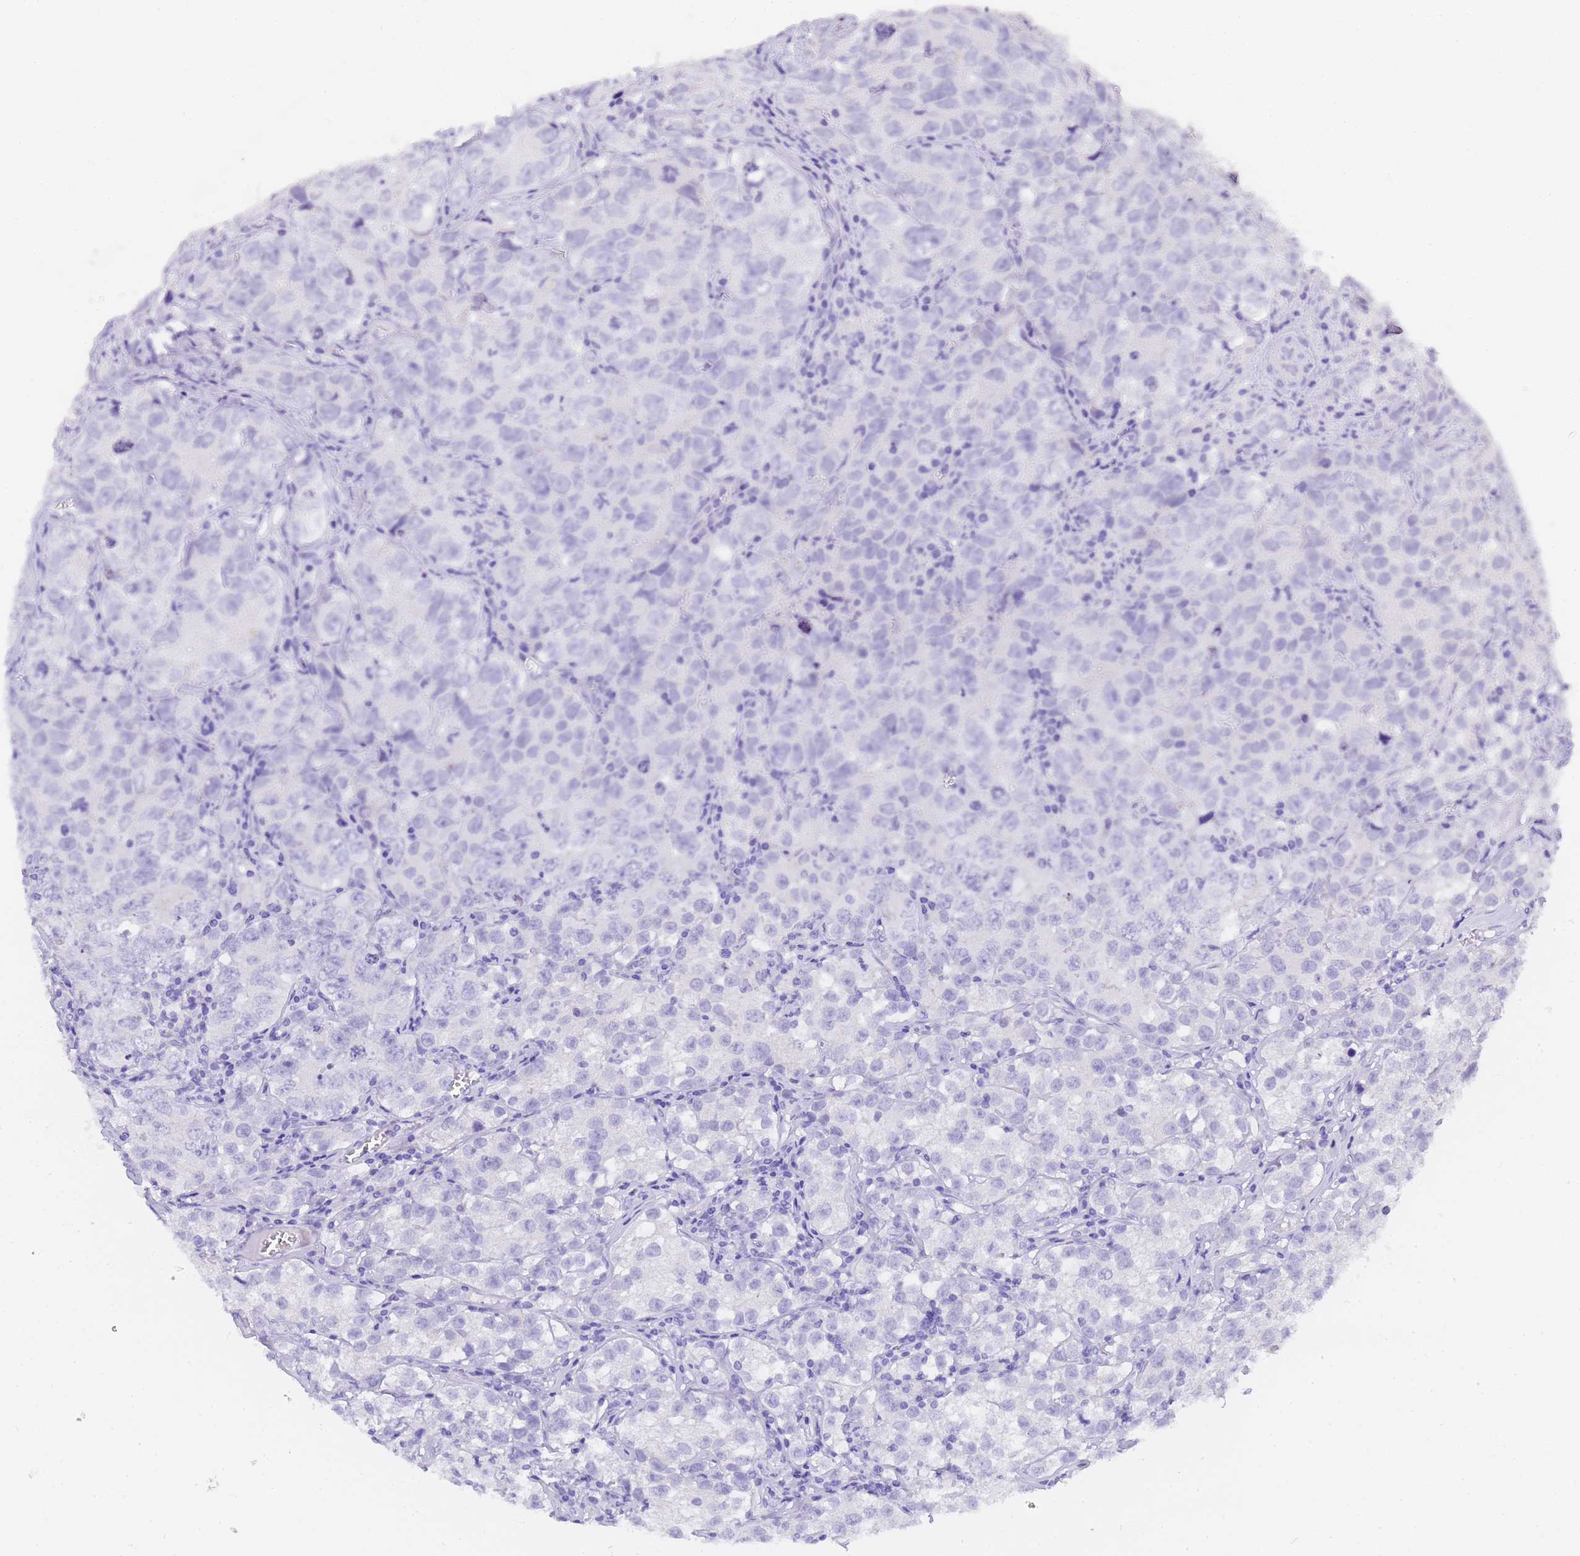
{"staining": {"intensity": "negative", "quantity": "none", "location": "none"}, "tissue": "testis cancer", "cell_type": "Tumor cells", "image_type": "cancer", "snomed": [{"axis": "morphology", "description": "Seminoma, NOS"}, {"axis": "morphology", "description": "Carcinoma, Embryonal, NOS"}, {"axis": "topography", "description": "Testis"}], "caption": "DAB (3,3'-diaminobenzidine) immunohistochemical staining of seminoma (testis) shows no significant staining in tumor cells.", "gene": "GABRA1", "patient": {"sex": "male", "age": 43}}